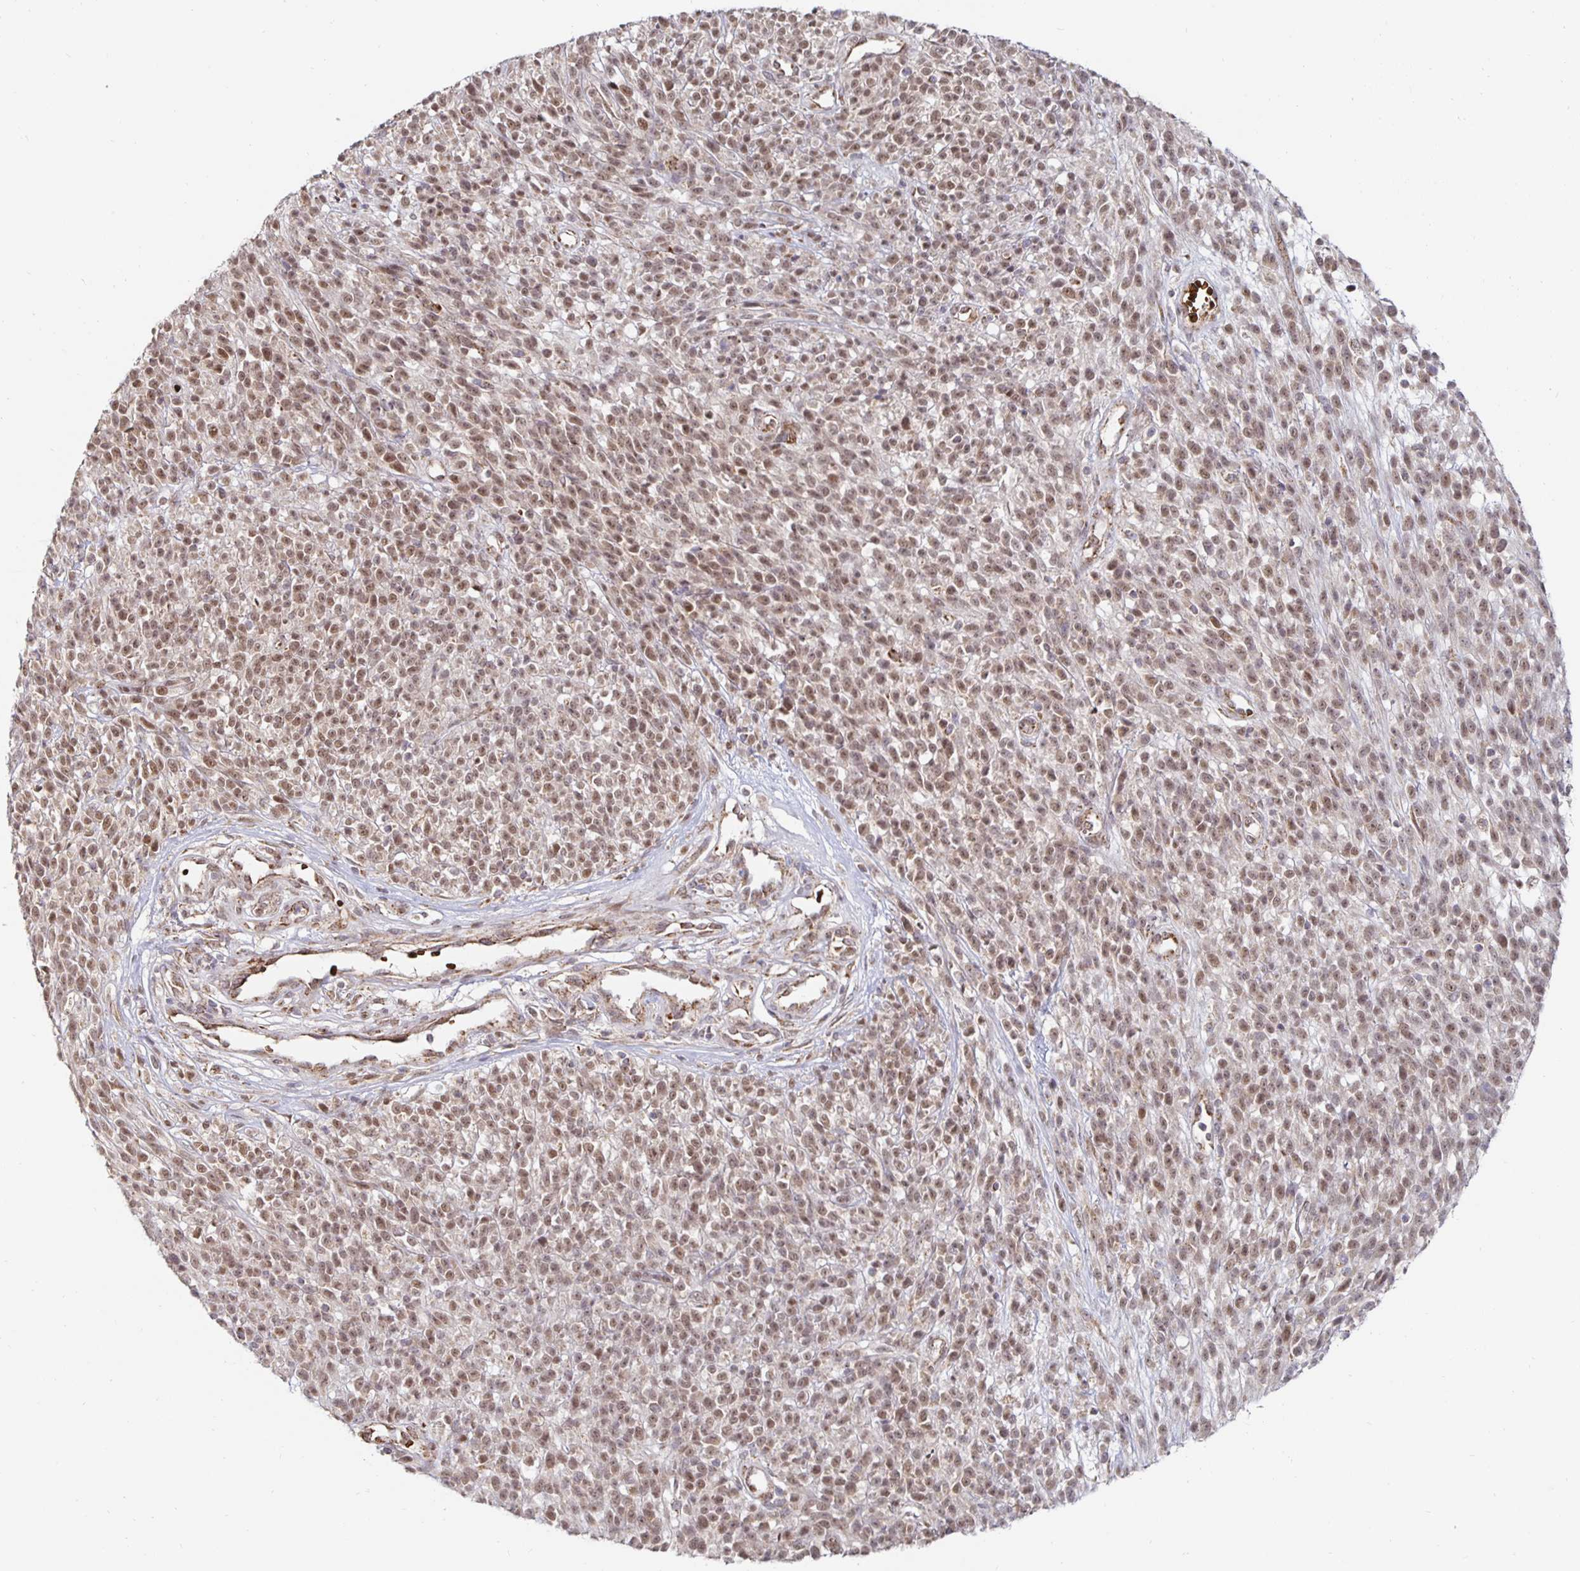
{"staining": {"intensity": "moderate", "quantity": ">75%", "location": "nuclear"}, "tissue": "melanoma", "cell_type": "Tumor cells", "image_type": "cancer", "snomed": [{"axis": "morphology", "description": "Malignant melanoma, NOS"}, {"axis": "topography", "description": "Skin"}, {"axis": "topography", "description": "Skin of trunk"}], "caption": "Immunohistochemical staining of malignant melanoma demonstrates moderate nuclear protein positivity in about >75% of tumor cells. Ihc stains the protein of interest in brown and the nuclei are stained blue.", "gene": "MRPL28", "patient": {"sex": "male", "age": 74}}